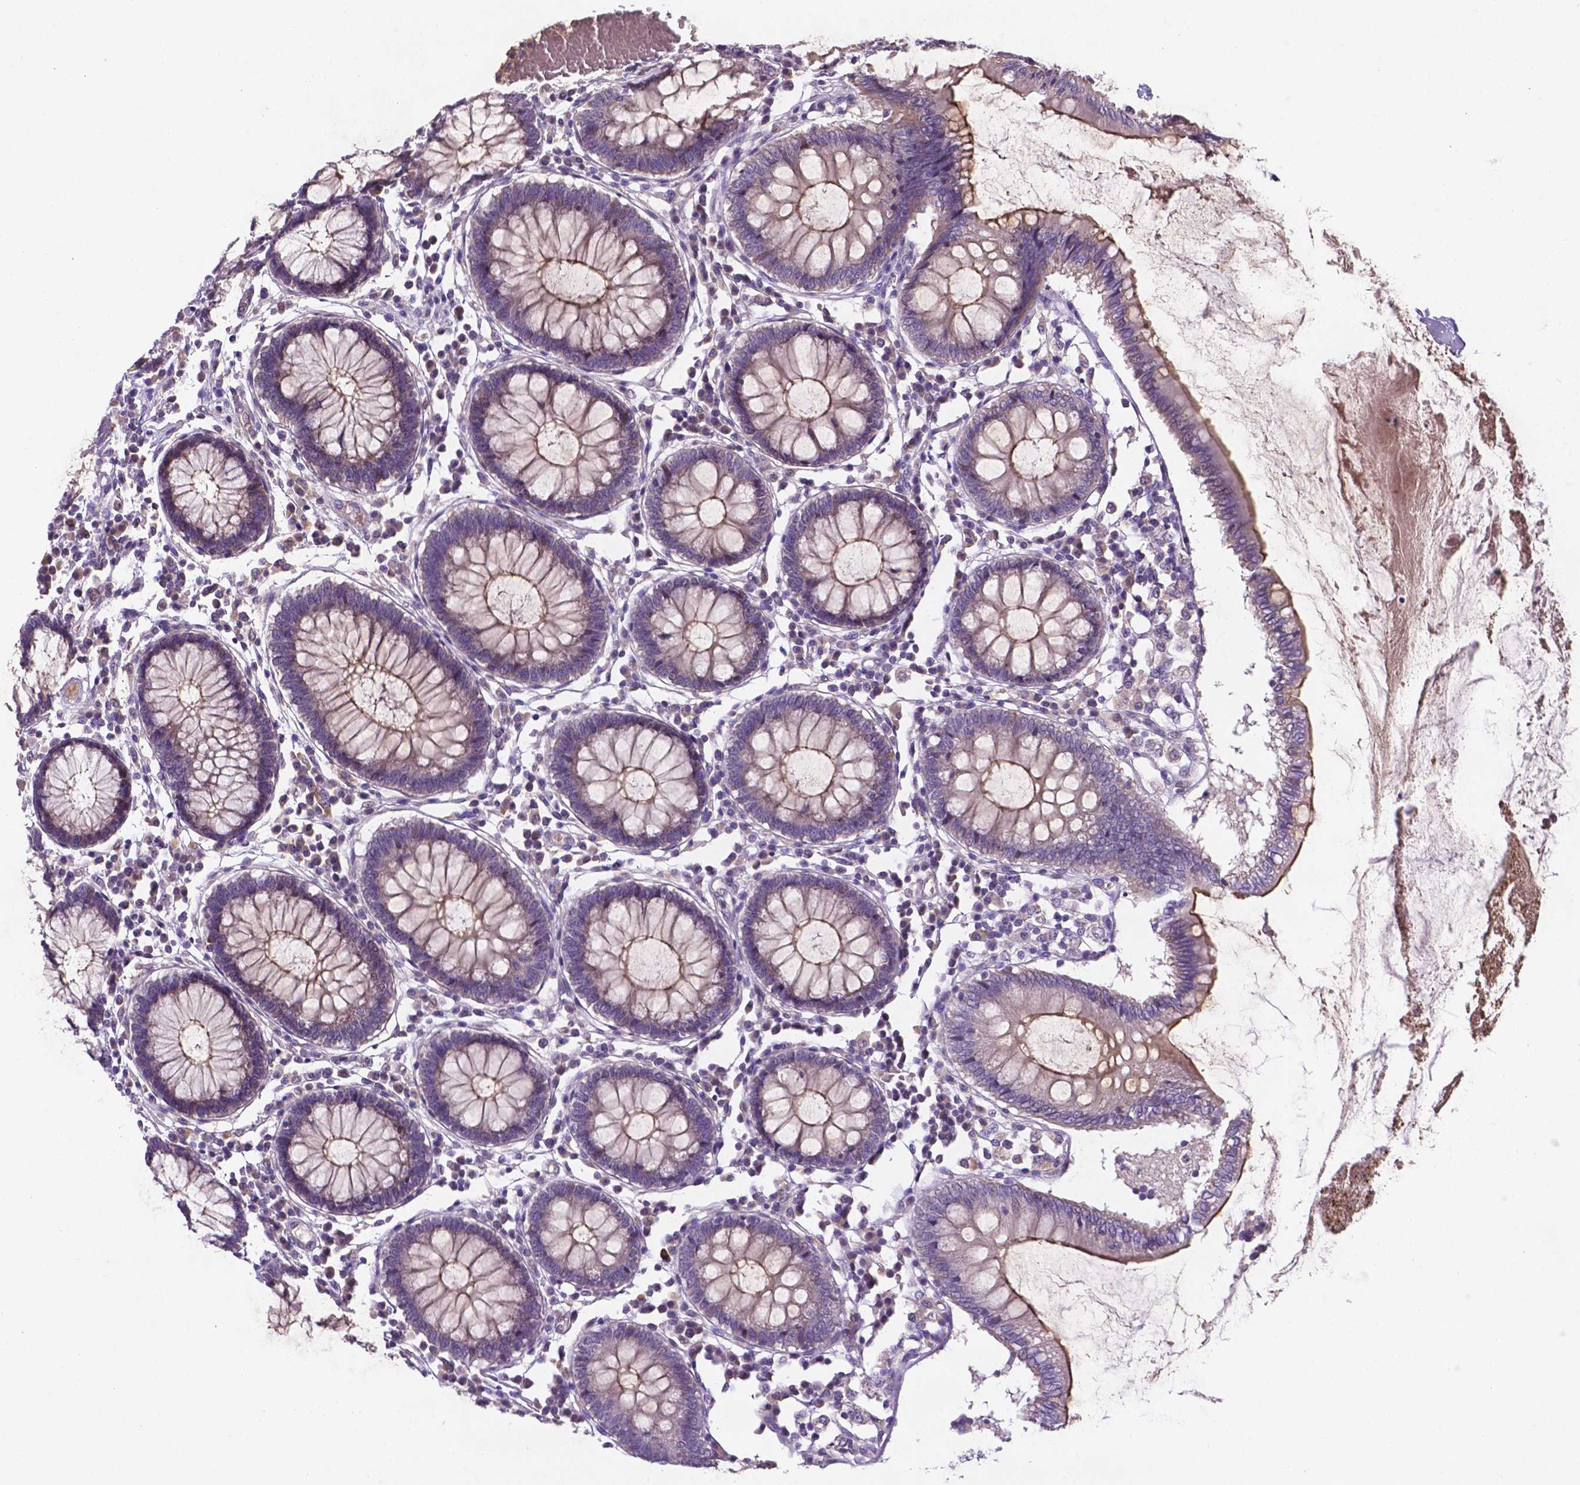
{"staining": {"intensity": "negative", "quantity": "none", "location": "none"}, "tissue": "colon", "cell_type": "Endothelial cells", "image_type": "normal", "snomed": [{"axis": "morphology", "description": "Normal tissue, NOS"}, {"axis": "morphology", "description": "Adenocarcinoma, NOS"}, {"axis": "topography", "description": "Colon"}], "caption": "This is an immunohistochemistry (IHC) image of normal human colon. There is no expression in endothelial cells.", "gene": "TM4SF20", "patient": {"sex": "male", "age": 83}}